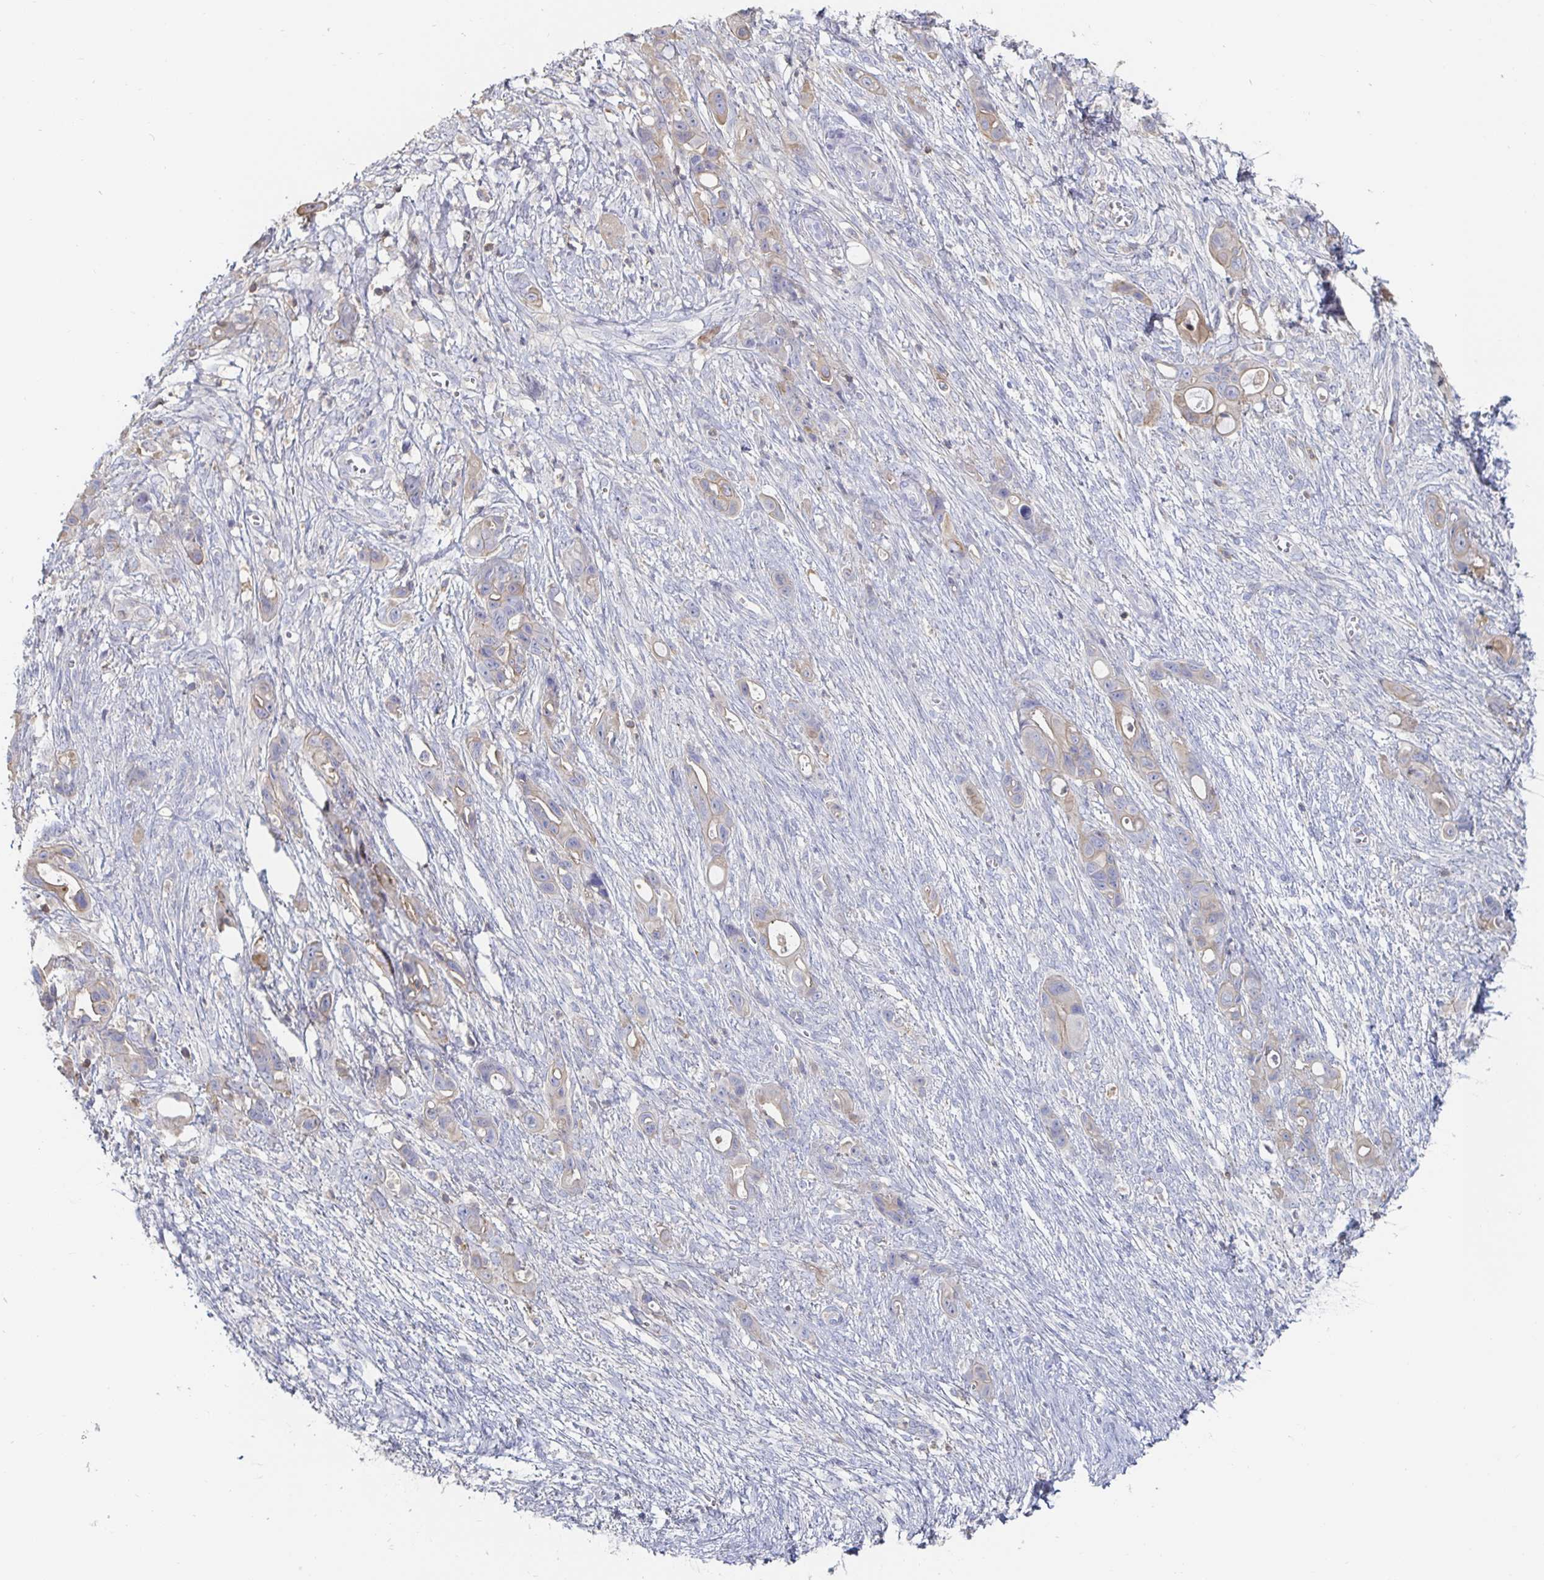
{"staining": {"intensity": "weak", "quantity": "<25%", "location": "cytoplasmic/membranous"}, "tissue": "ovarian cancer", "cell_type": "Tumor cells", "image_type": "cancer", "snomed": [{"axis": "morphology", "description": "Cystadenocarcinoma, mucinous, NOS"}, {"axis": "topography", "description": "Ovary"}], "caption": "Histopathology image shows no significant protein expression in tumor cells of mucinous cystadenocarcinoma (ovarian).", "gene": "PIK3CD", "patient": {"sex": "female", "age": 70}}